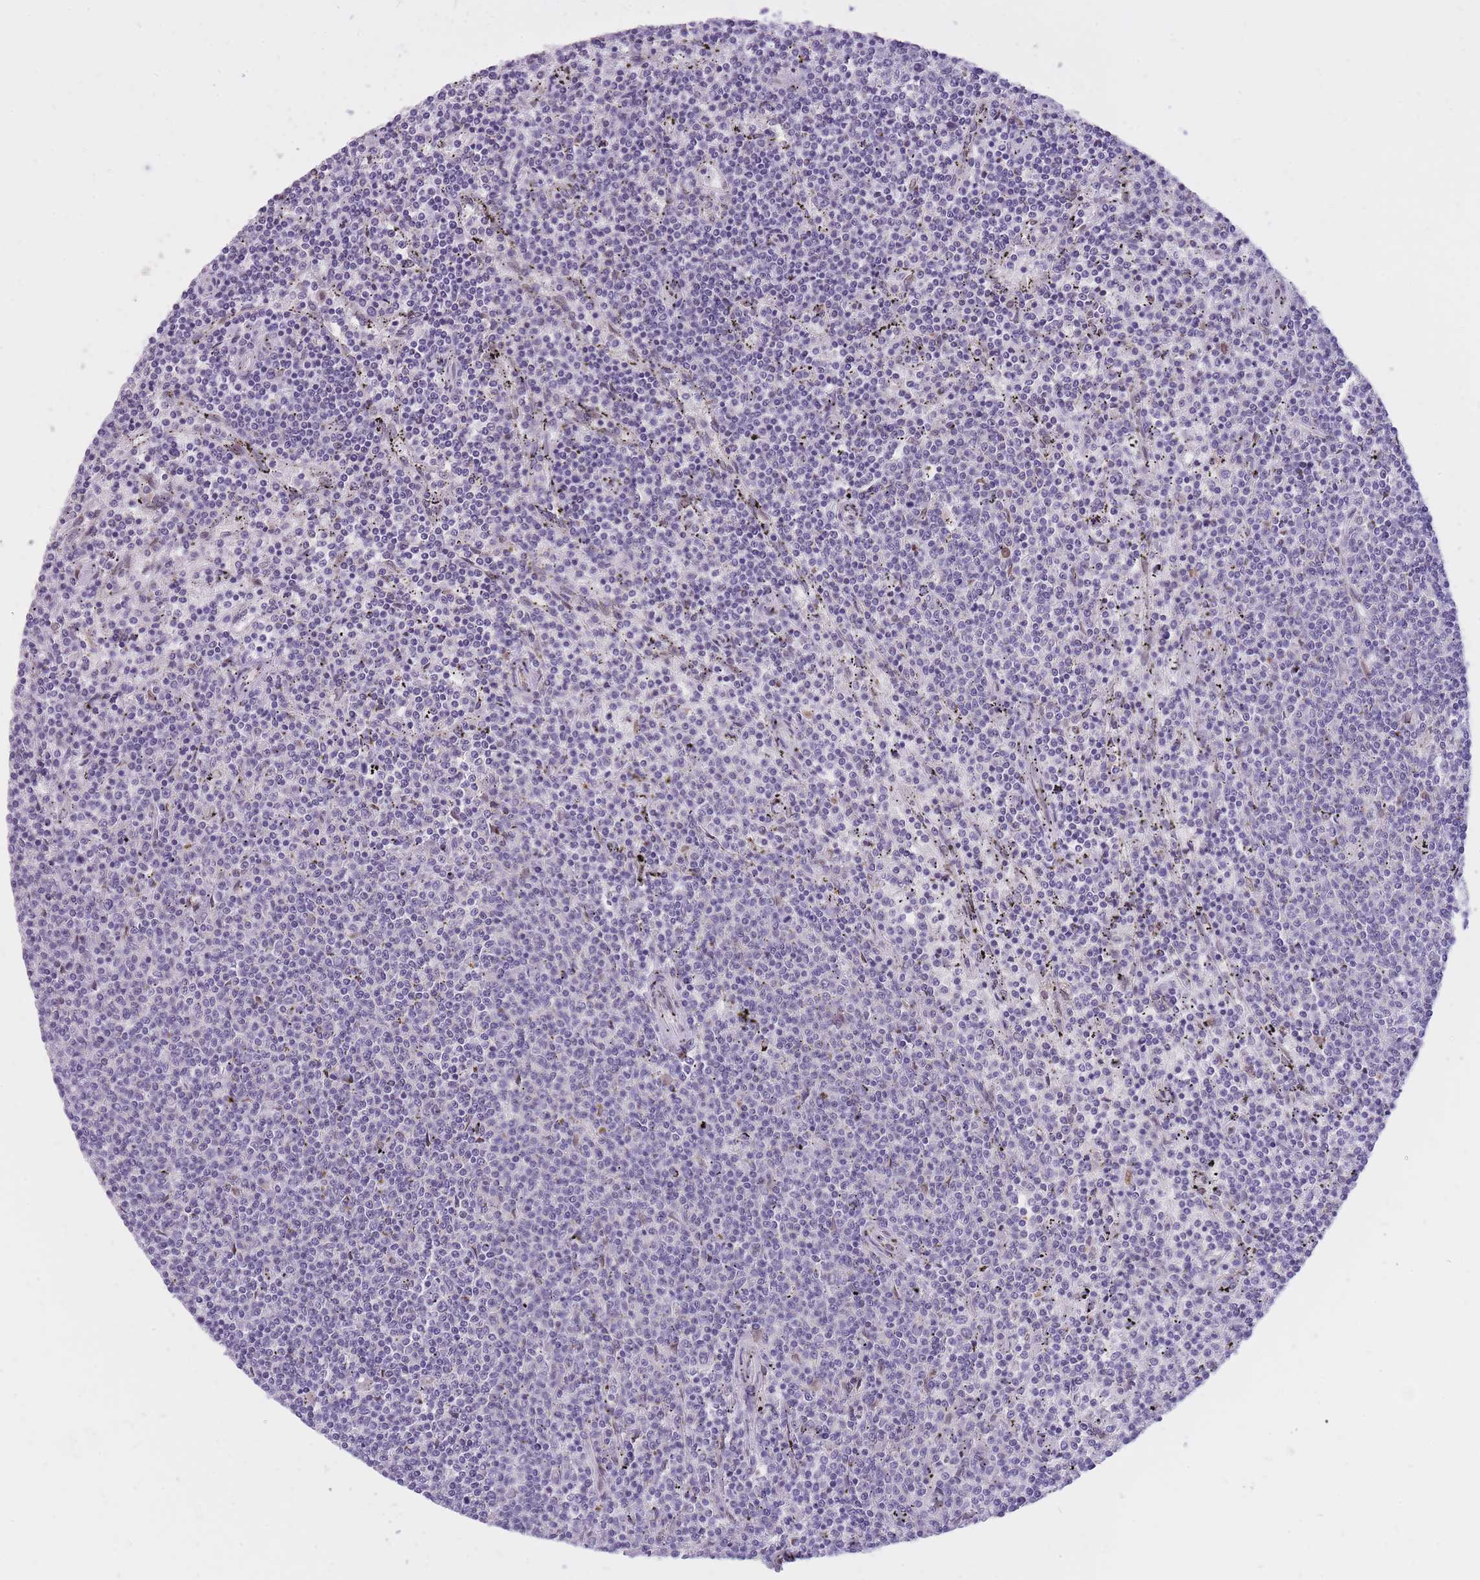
{"staining": {"intensity": "negative", "quantity": "none", "location": "none"}, "tissue": "lymphoma", "cell_type": "Tumor cells", "image_type": "cancer", "snomed": [{"axis": "morphology", "description": "Malignant lymphoma, non-Hodgkin's type, Low grade"}, {"axis": "topography", "description": "Spleen"}], "caption": "This is an immunohistochemistry (IHC) micrograph of malignant lymphoma, non-Hodgkin's type (low-grade). There is no expression in tumor cells.", "gene": "HOOK2", "patient": {"sex": "female", "age": 50}}